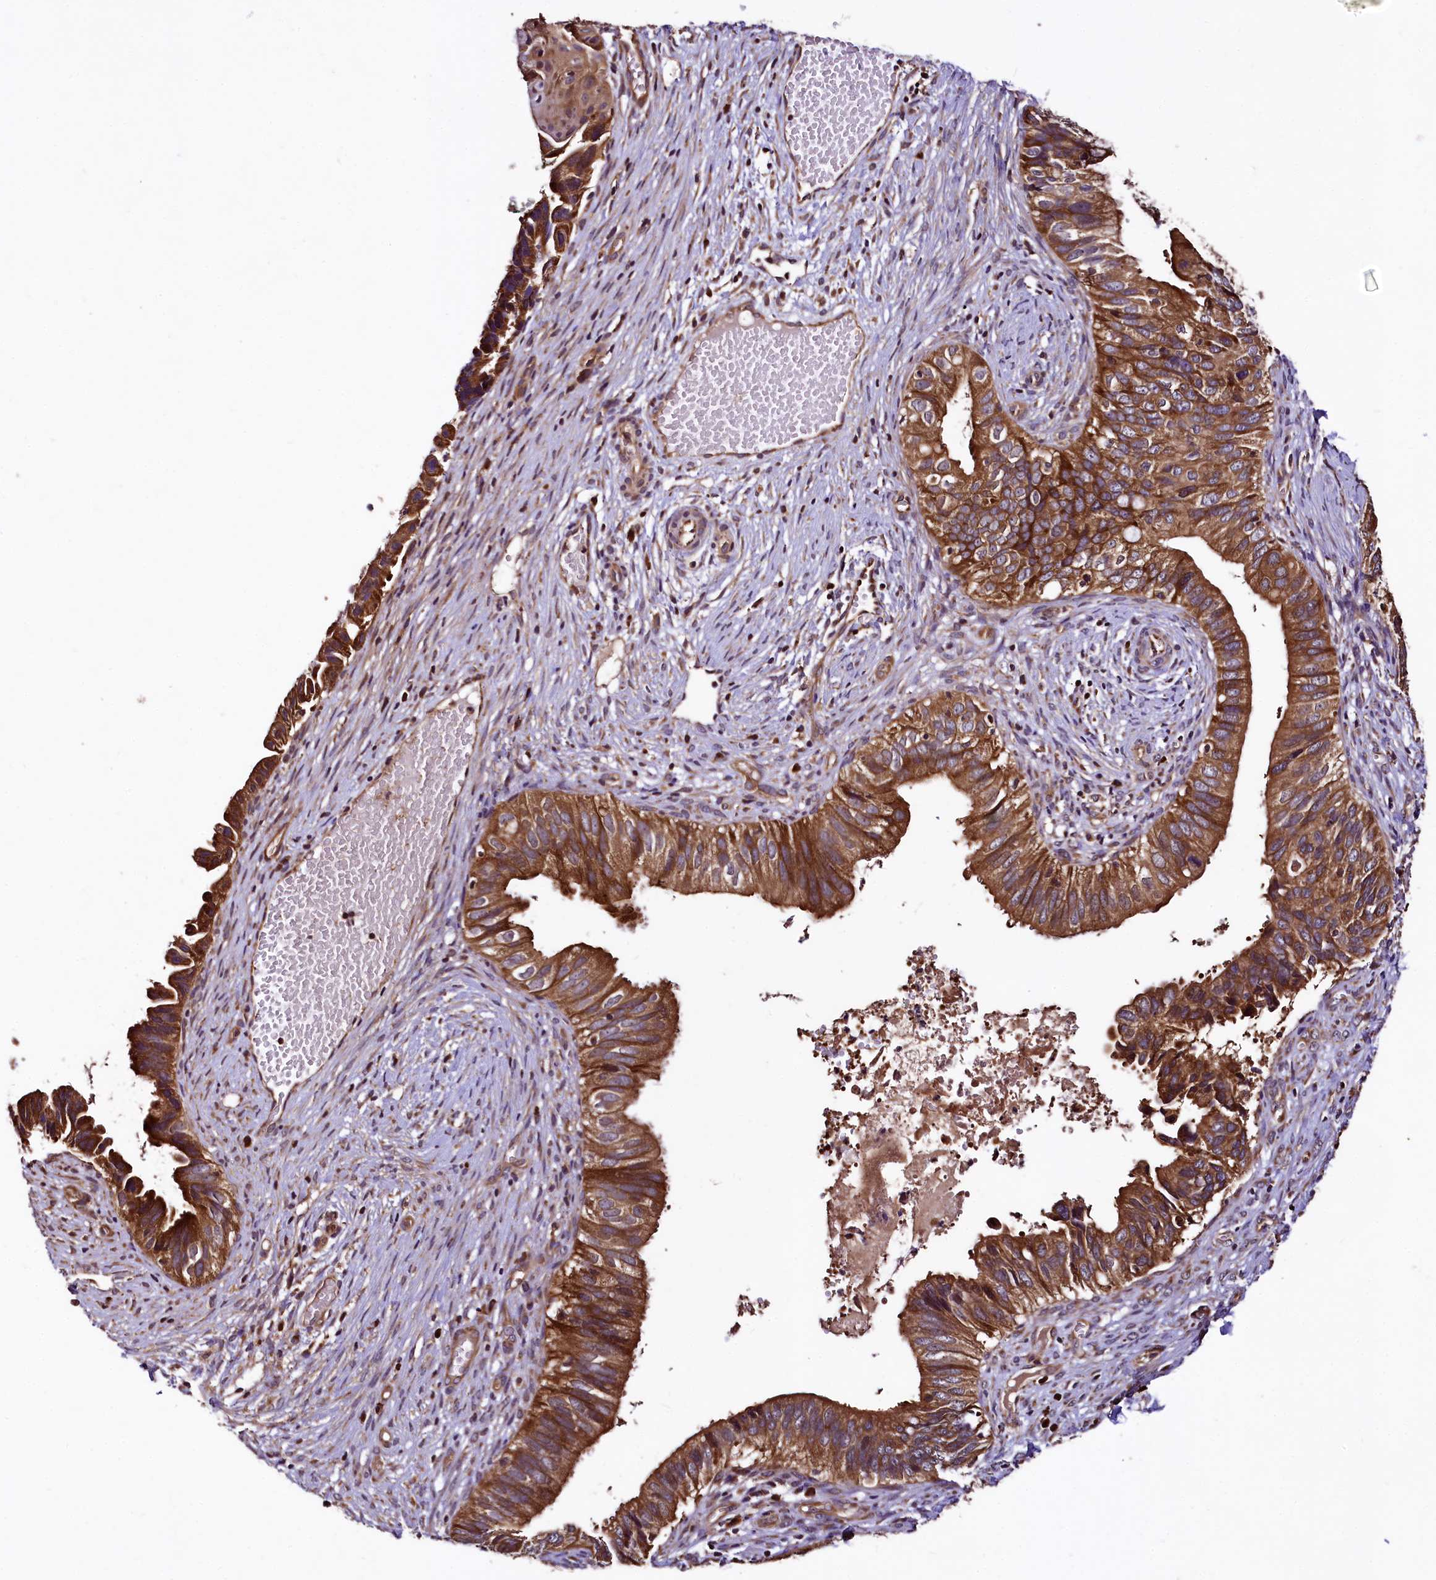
{"staining": {"intensity": "strong", "quantity": ">75%", "location": "cytoplasmic/membranous"}, "tissue": "cervical cancer", "cell_type": "Tumor cells", "image_type": "cancer", "snomed": [{"axis": "morphology", "description": "Adenocarcinoma, NOS"}, {"axis": "topography", "description": "Cervix"}], "caption": "Immunohistochemical staining of human cervical cancer (adenocarcinoma) shows strong cytoplasmic/membranous protein positivity in about >75% of tumor cells.", "gene": "LRSAM1", "patient": {"sex": "female", "age": 42}}